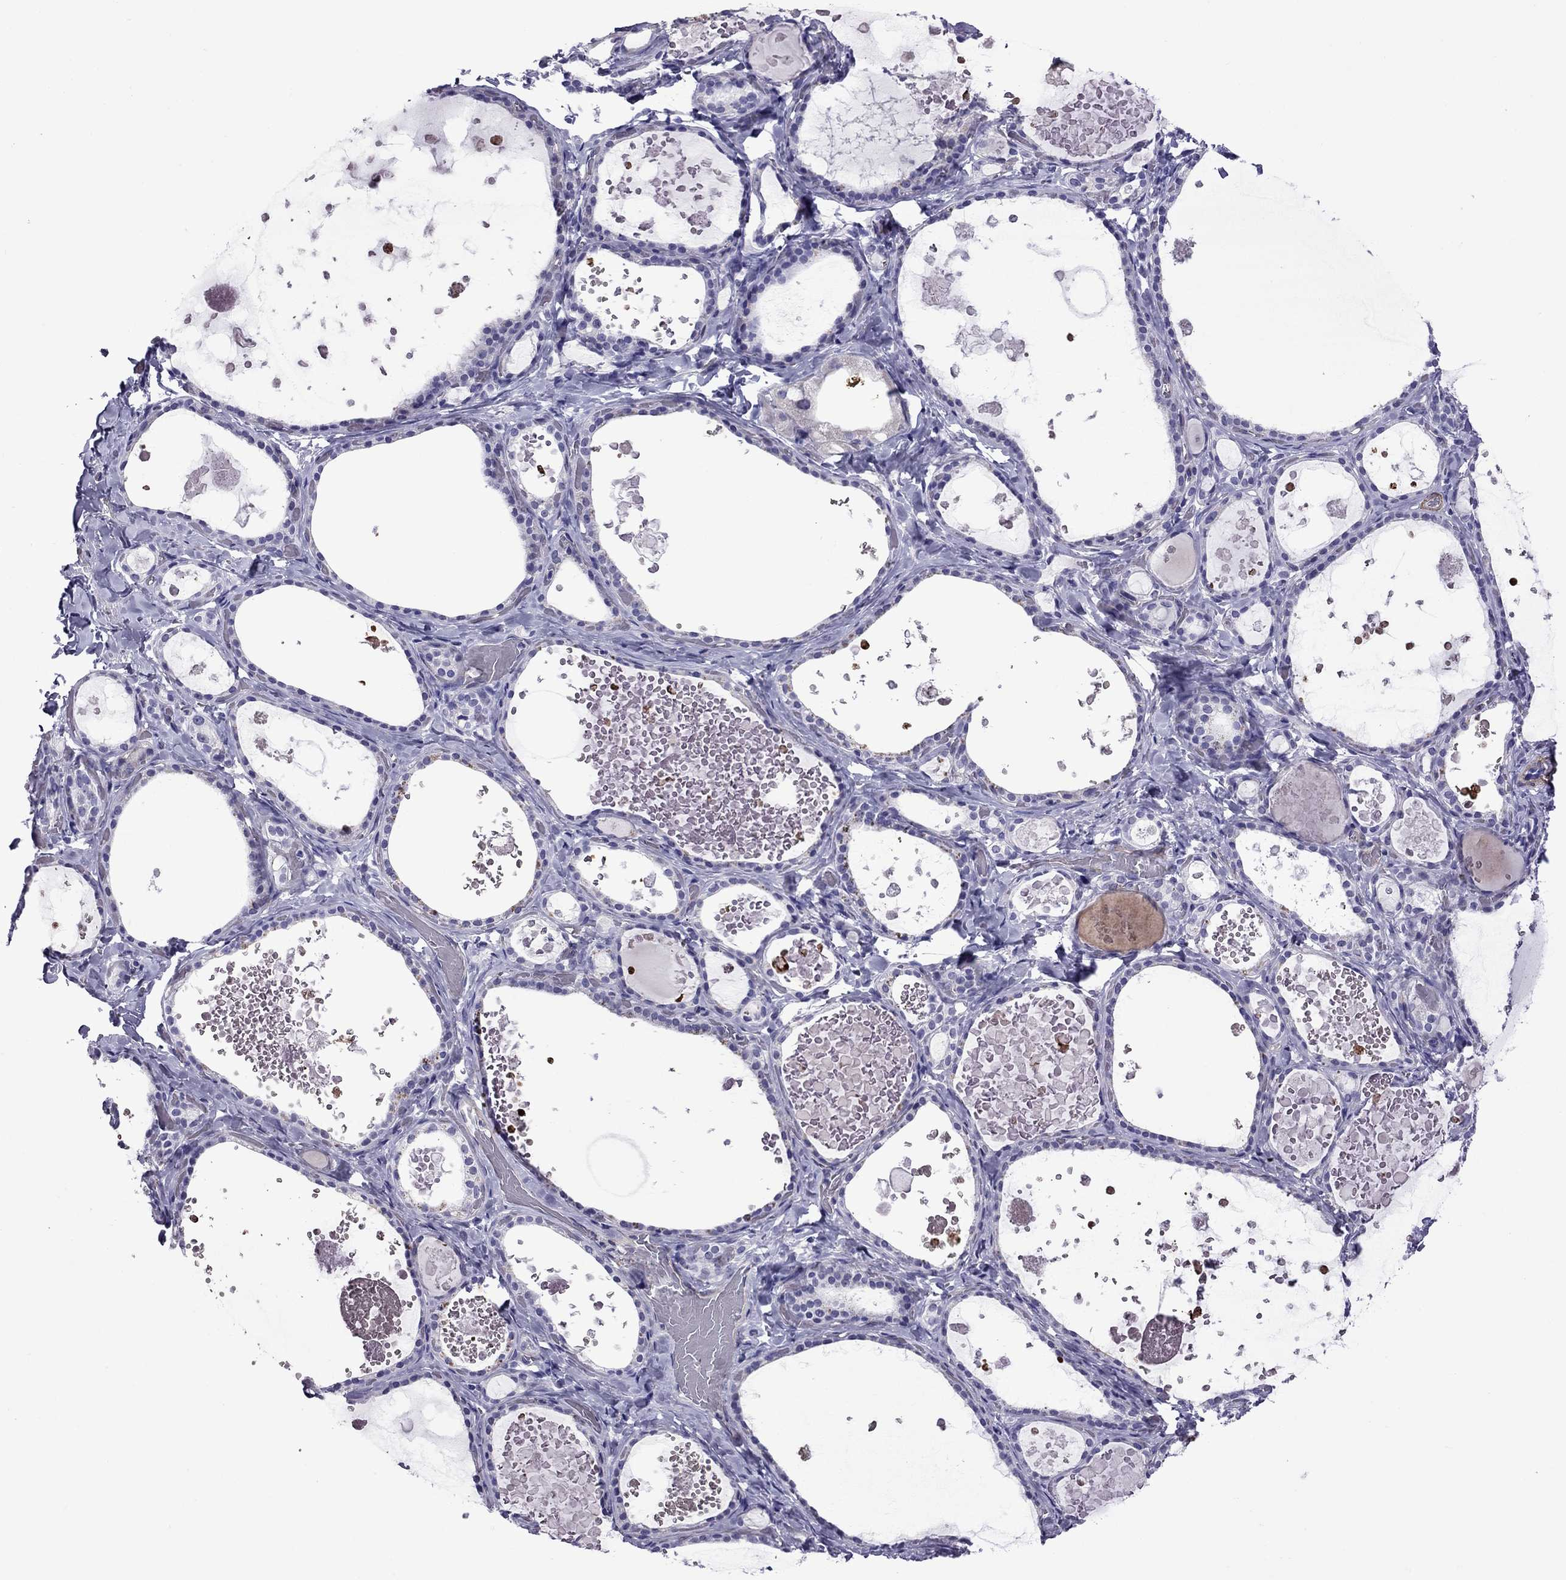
{"staining": {"intensity": "negative", "quantity": "none", "location": "none"}, "tissue": "thyroid gland", "cell_type": "Glandular cells", "image_type": "normal", "snomed": [{"axis": "morphology", "description": "Normal tissue, NOS"}, {"axis": "topography", "description": "Thyroid gland"}], "caption": "Human thyroid gland stained for a protein using IHC displays no positivity in glandular cells.", "gene": "CHRNA5", "patient": {"sex": "female", "age": 56}}